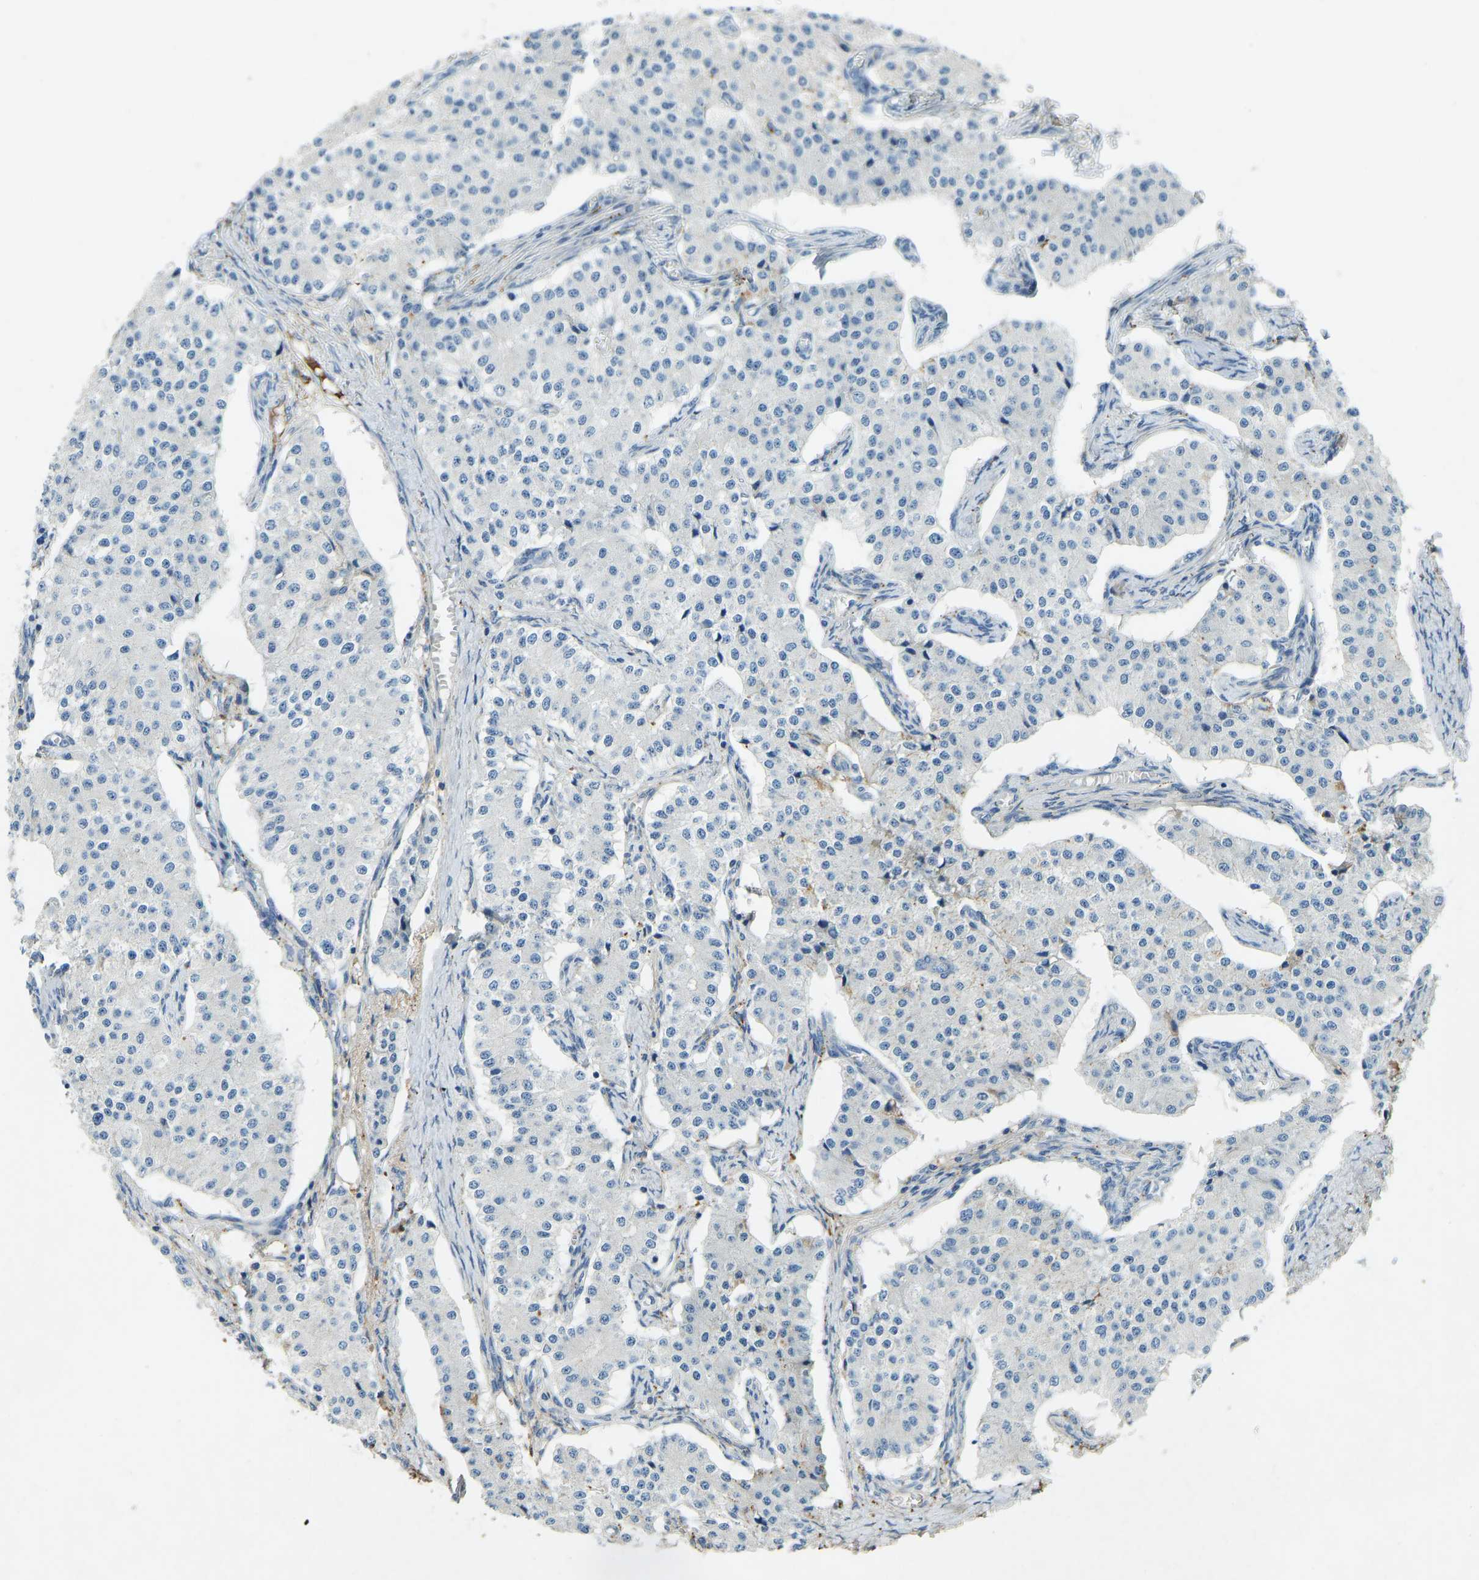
{"staining": {"intensity": "negative", "quantity": "none", "location": "none"}, "tissue": "carcinoid", "cell_type": "Tumor cells", "image_type": "cancer", "snomed": [{"axis": "morphology", "description": "Carcinoid, malignant, NOS"}, {"axis": "topography", "description": "Colon"}], "caption": "Tumor cells are negative for brown protein staining in carcinoid.", "gene": "THBS4", "patient": {"sex": "female", "age": 52}}